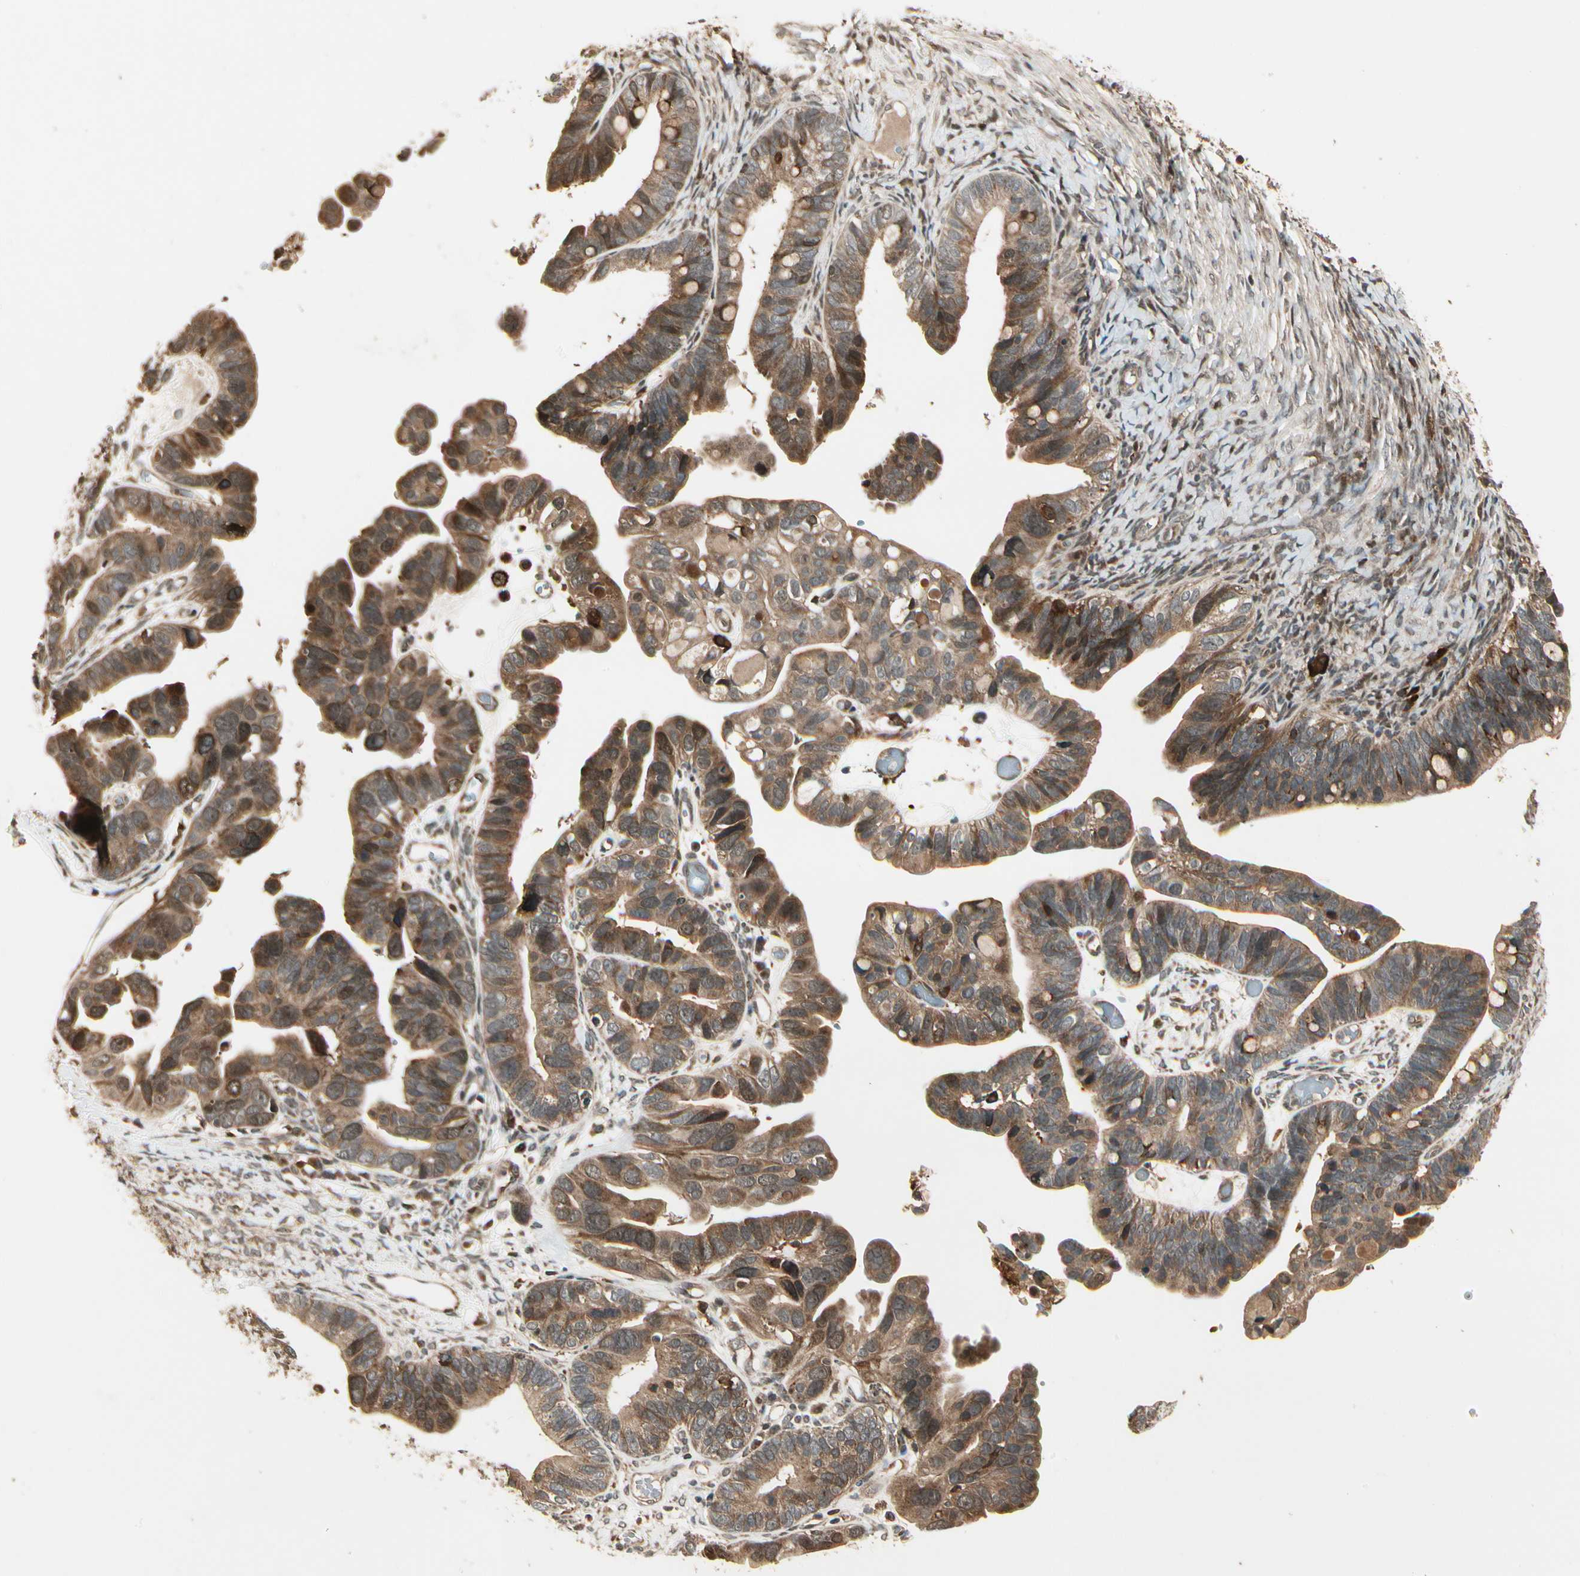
{"staining": {"intensity": "moderate", "quantity": ">75%", "location": "cytoplasmic/membranous"}, "tissue": "ovarian cancer", "cell_type": "Tumor cells", "image_type": "cancer", "snomed": [{"axis": "morphology", "description": "Cystadenocarcinoma, serous, NOS"}, {"axis": "topography", "description": "Ovary"}], "caption": "Ovarian cancer tissue reveals moderate cytoplasmic/membranous positivity in approximately >75% of tumor cells, visualized by immunohistochemistry.", "gene": "GLUL", "patient": {"sex": "female", "age": 56}}